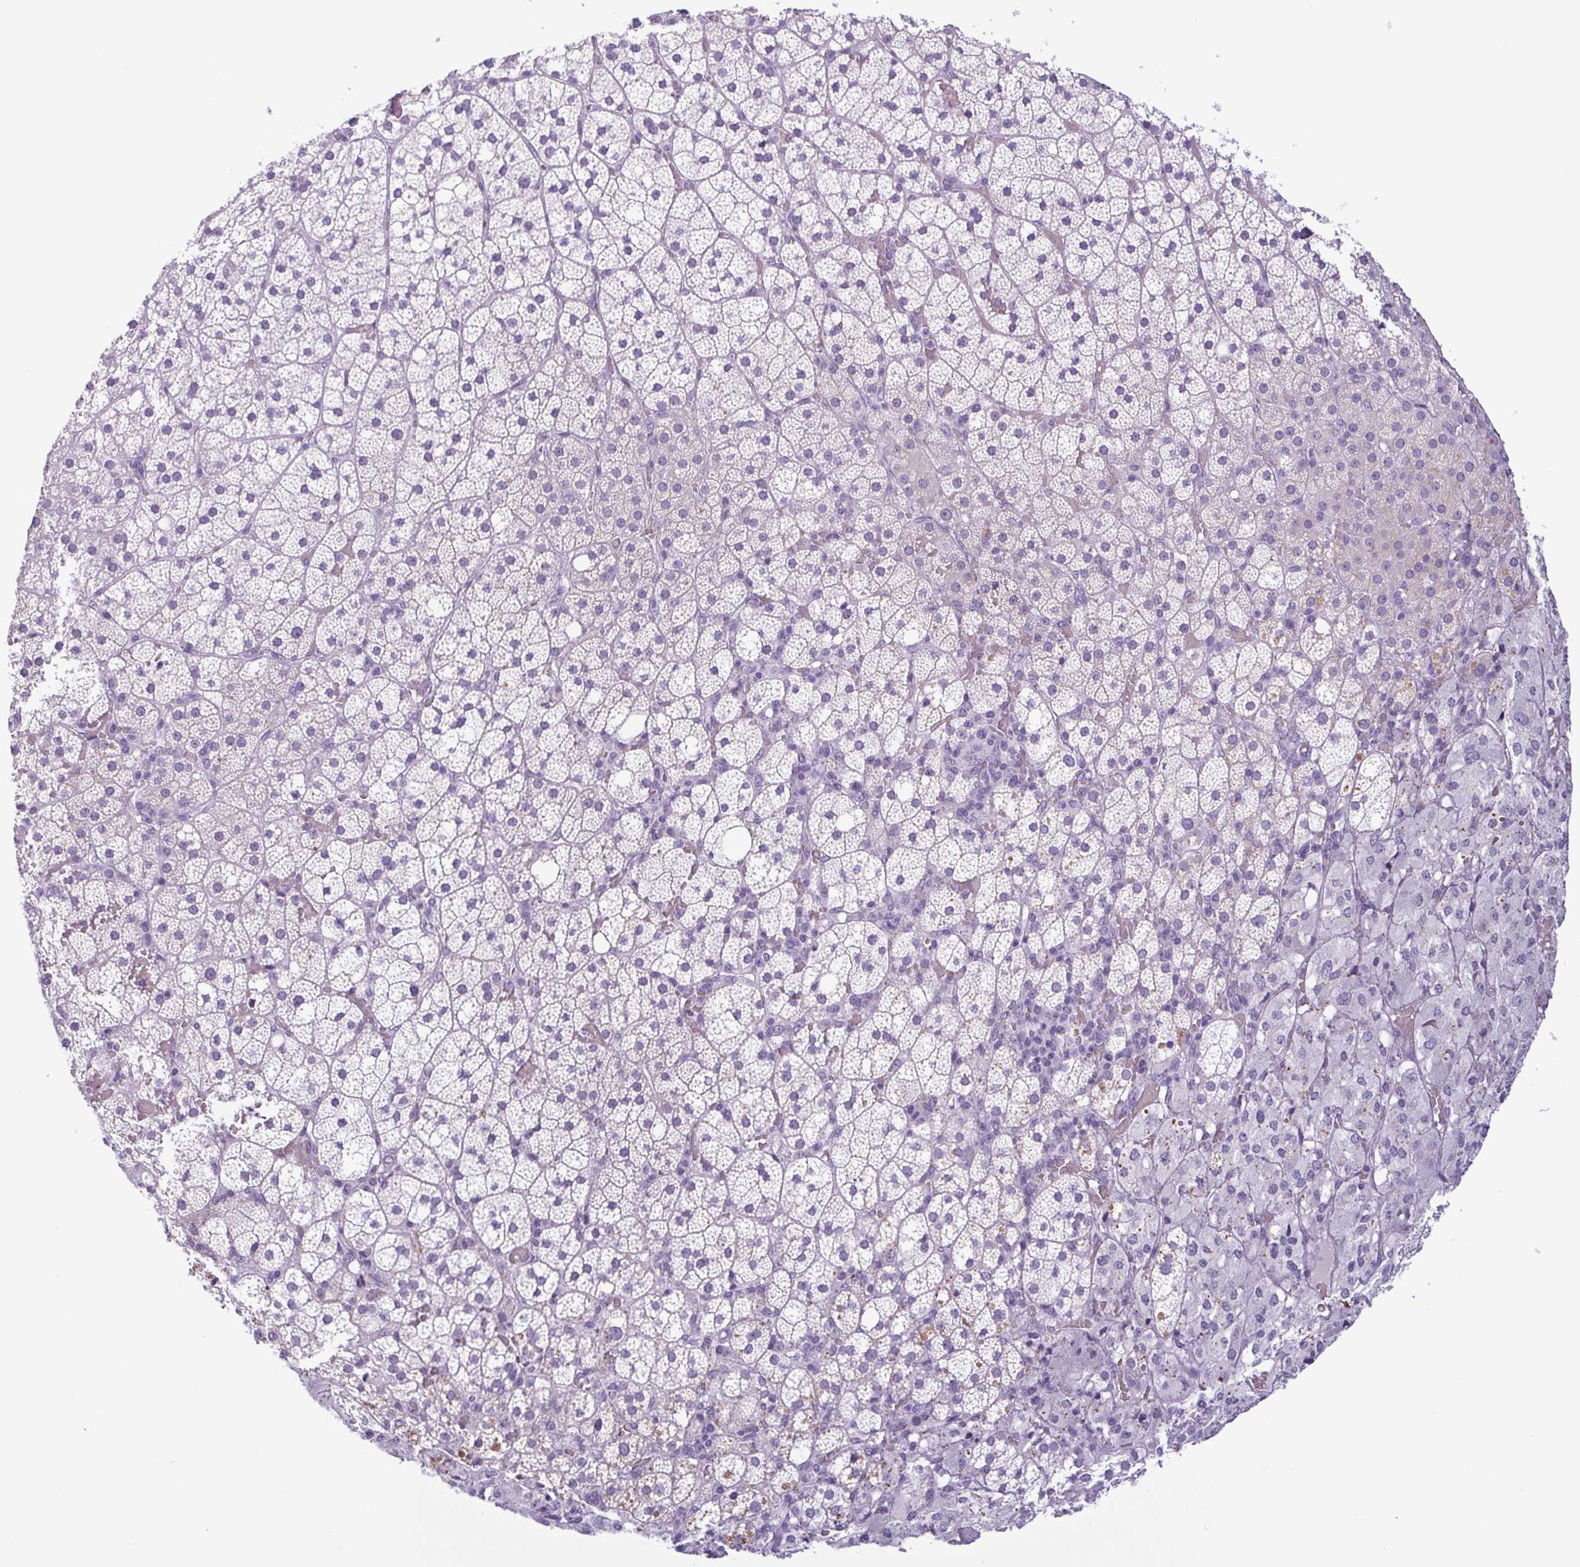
{"staining": {"intensity": "negative", "quantity": "none", "location": "none"}, "tissue": "adrenal gland", "cell_type": "Glandular cells", "image_type": "normal", "snomed": [{"axis": "morphology", "description": "Normal tissue, NOS"}, {"axis": "topography", "description": "Adrenal gland"}], "caption": "Immunohistochemistry histopathology image of unremarkable adrenal gland stained for a protein (brown), which shows no staining in glandular cells.", "gene": "LTF", "patient": {"sex": "male", "age": 53}}